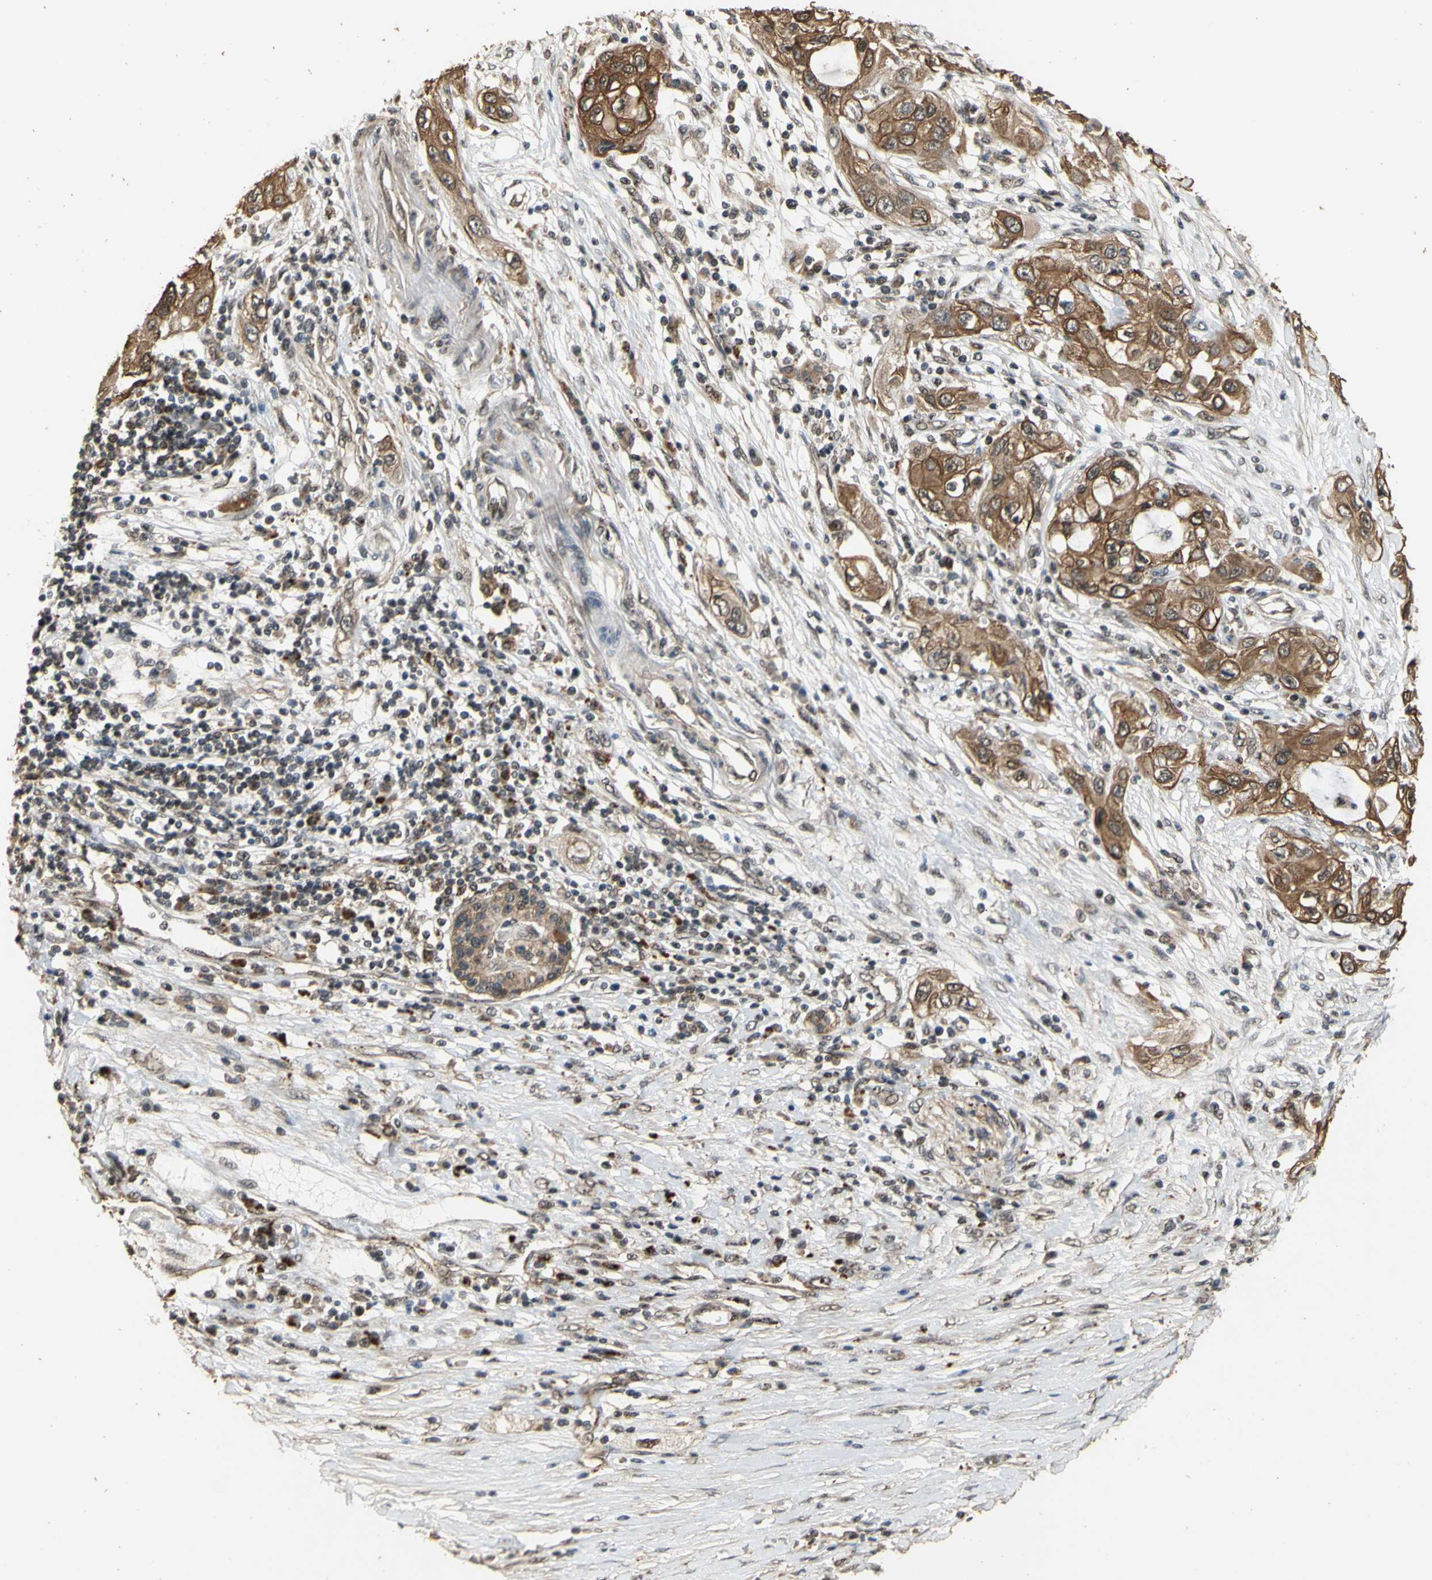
{"staining": {"intensity": "moderate", "quantity": ">75%", "location": "cytoplasmic/membranous"}, "tissue": "pancreatic cancer", "cell_type": "Tumor cells", "image_type": "cancer", "snomed": [{"axis": "morphology", "description": "Adenocarcinoma, NOS"}, {"axis": "topography", "description": "Pancreas"}], "caption": "Protein staining of pancreatic cancer (adenocarcinoma) tissue reveals moderate cytoplasmic/membranous positivity in approximately >75% of tumor cells. Immunohistochemistry (ihc) stains the protein in brown and the nuclei are stained blue.", "gene": "GTF2E2", "patient": {"sex": "female", "age": 70}}